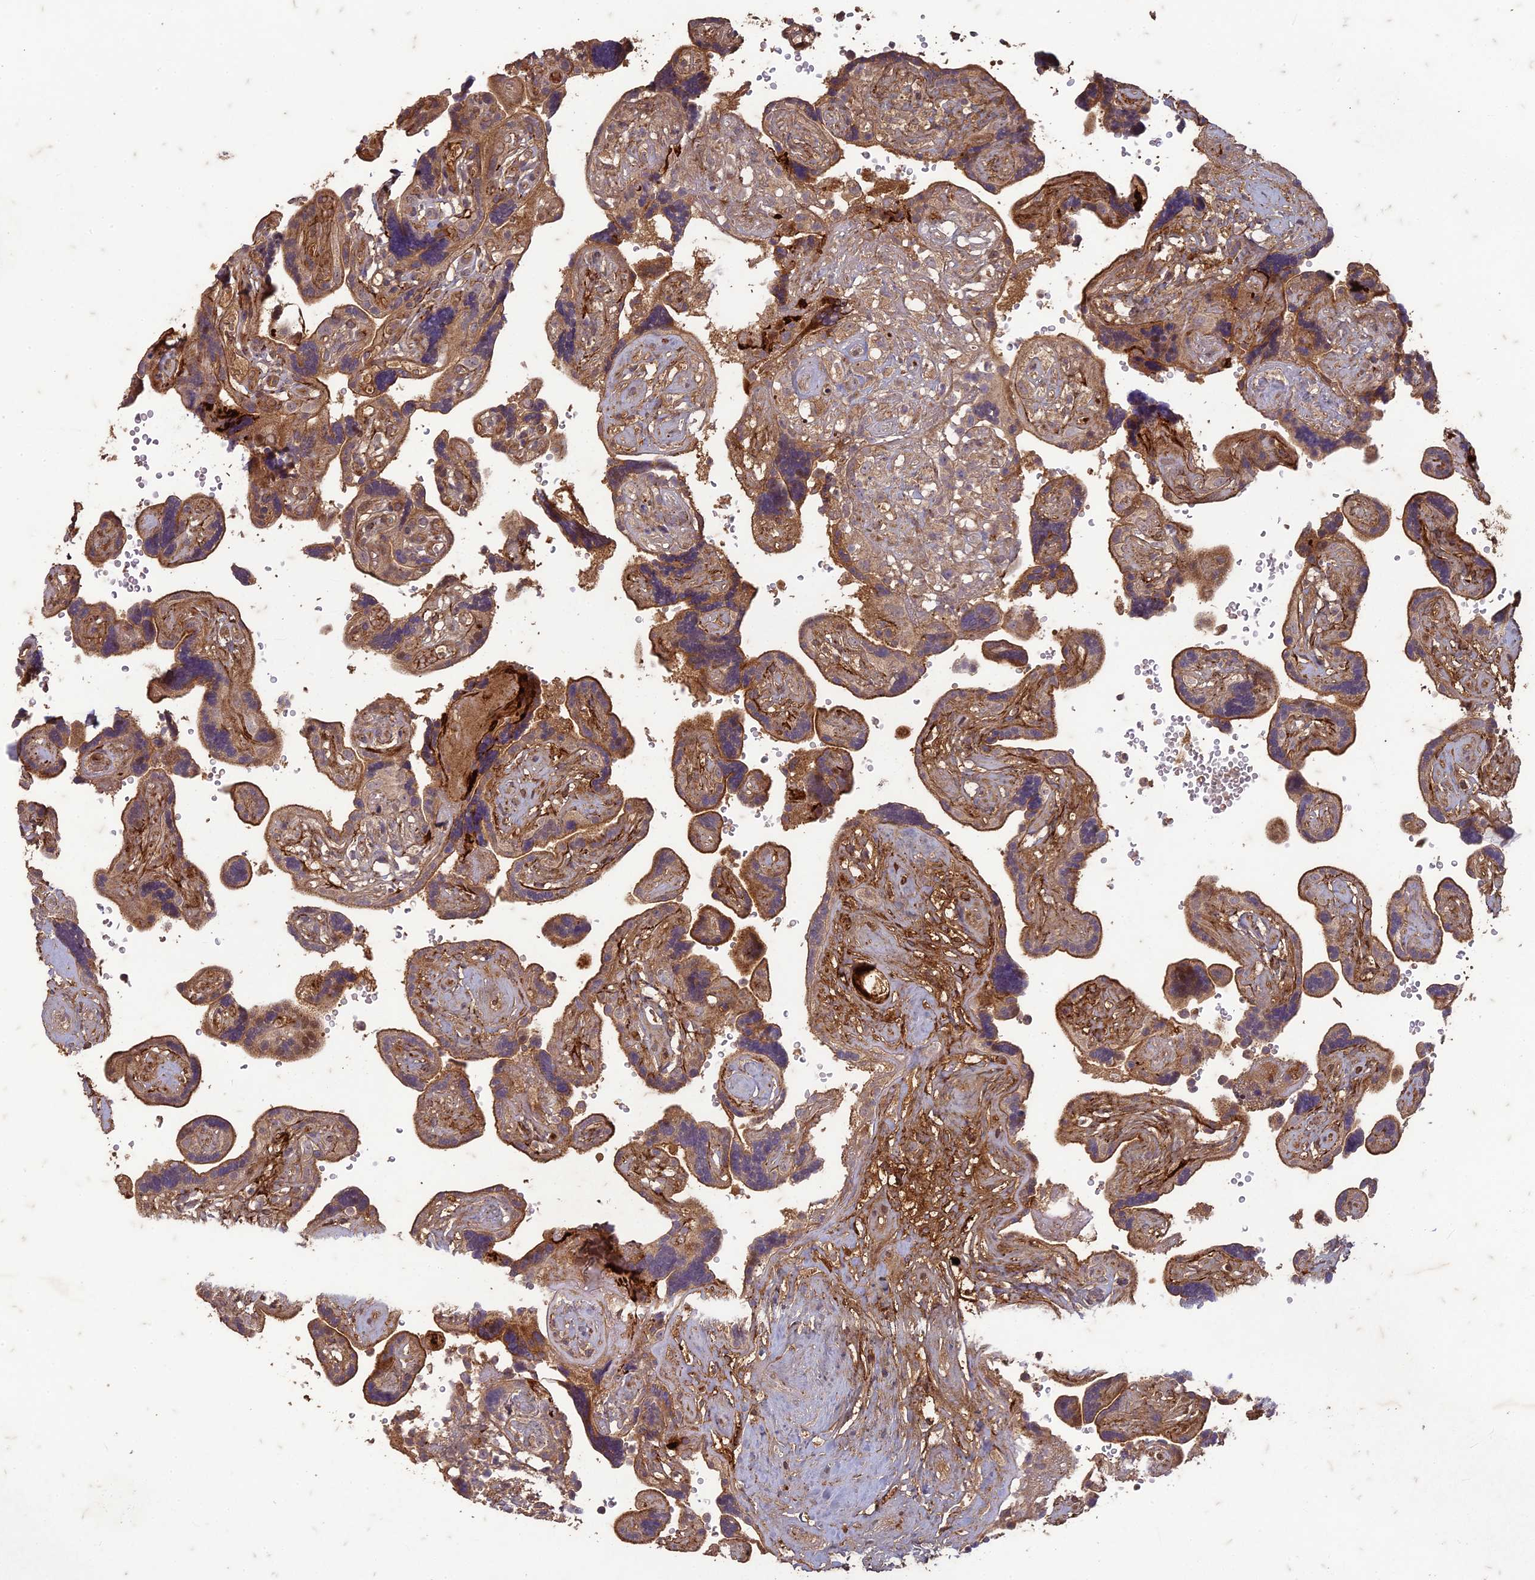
{"staining": {"intensity": "strong", "quantity": ">75%", "location": "cytoplasmic/membranous"}, "tissue": "placenta", "cell_type": "Decidual cells", "image_type": "normal", "snomed": [{"axis": "morphology", "description": "Normal tissue, NOS"}, {"axis": "topography", "description": "Placenta"}], "caption": "Decidual cells exhibit high levels of strong cytoplasmic/membranous expression in approximately >75% of cells in normal human placenta. Nuclei are stained in blue.", "gene": "TCF25", "patient": {"sex": "female", "age": 30}}